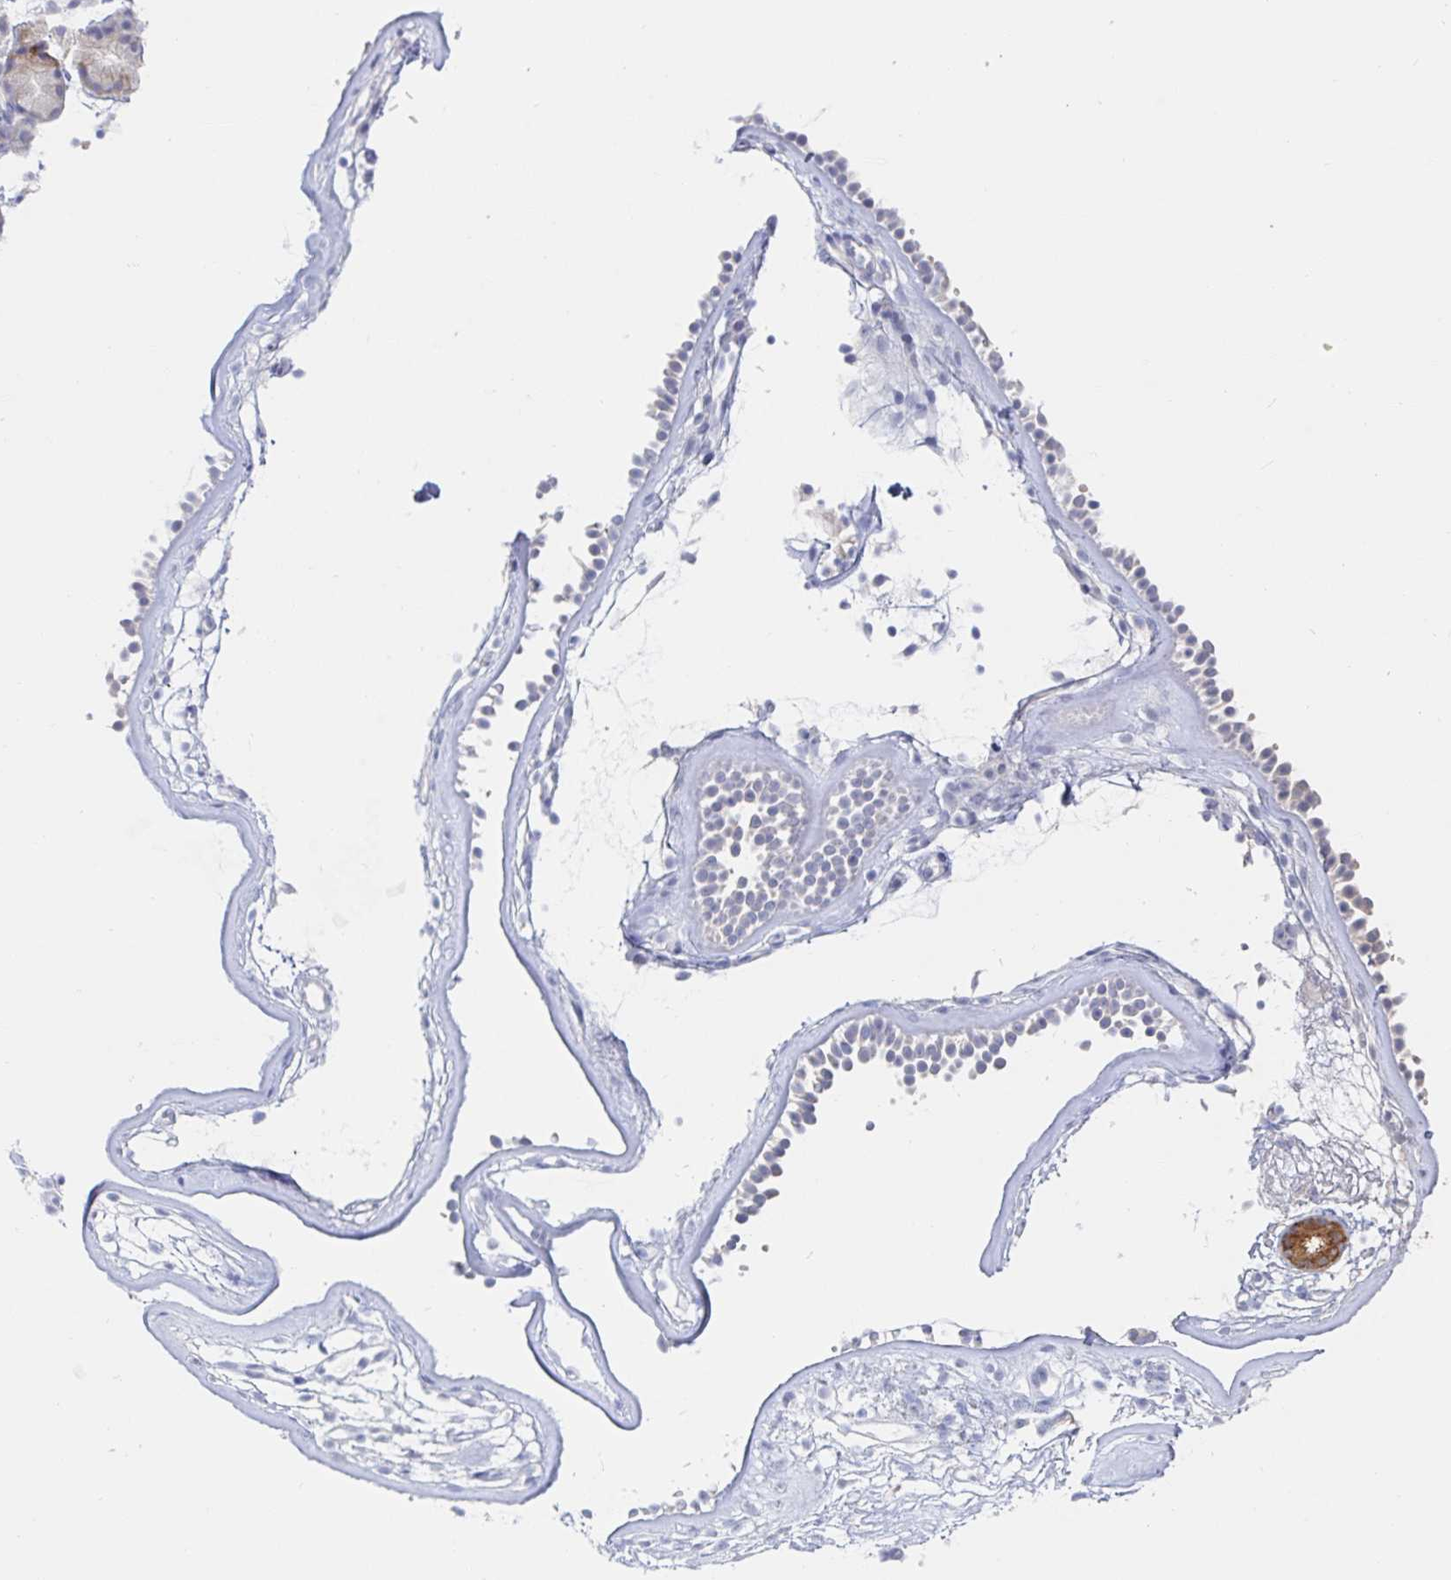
{"staining": {"intensity": "negative", "quantity": "none", "location": "none"}, "tissue": "nasopharynx", "cell_type": "Respiratory epithelial cells", "image_type": "normal", "snomed": [{"axis": "morphology", "description": "Normal tissue, NOS"}, {"axis": "topography", "description": "Nasopharynx"}], "caption": "The photomicrograph displays no significant expression in respiratory epithelial cells of nasopharynx.", "gene": "ZNF100", "patient": {"sex": "female", "age": 70}}